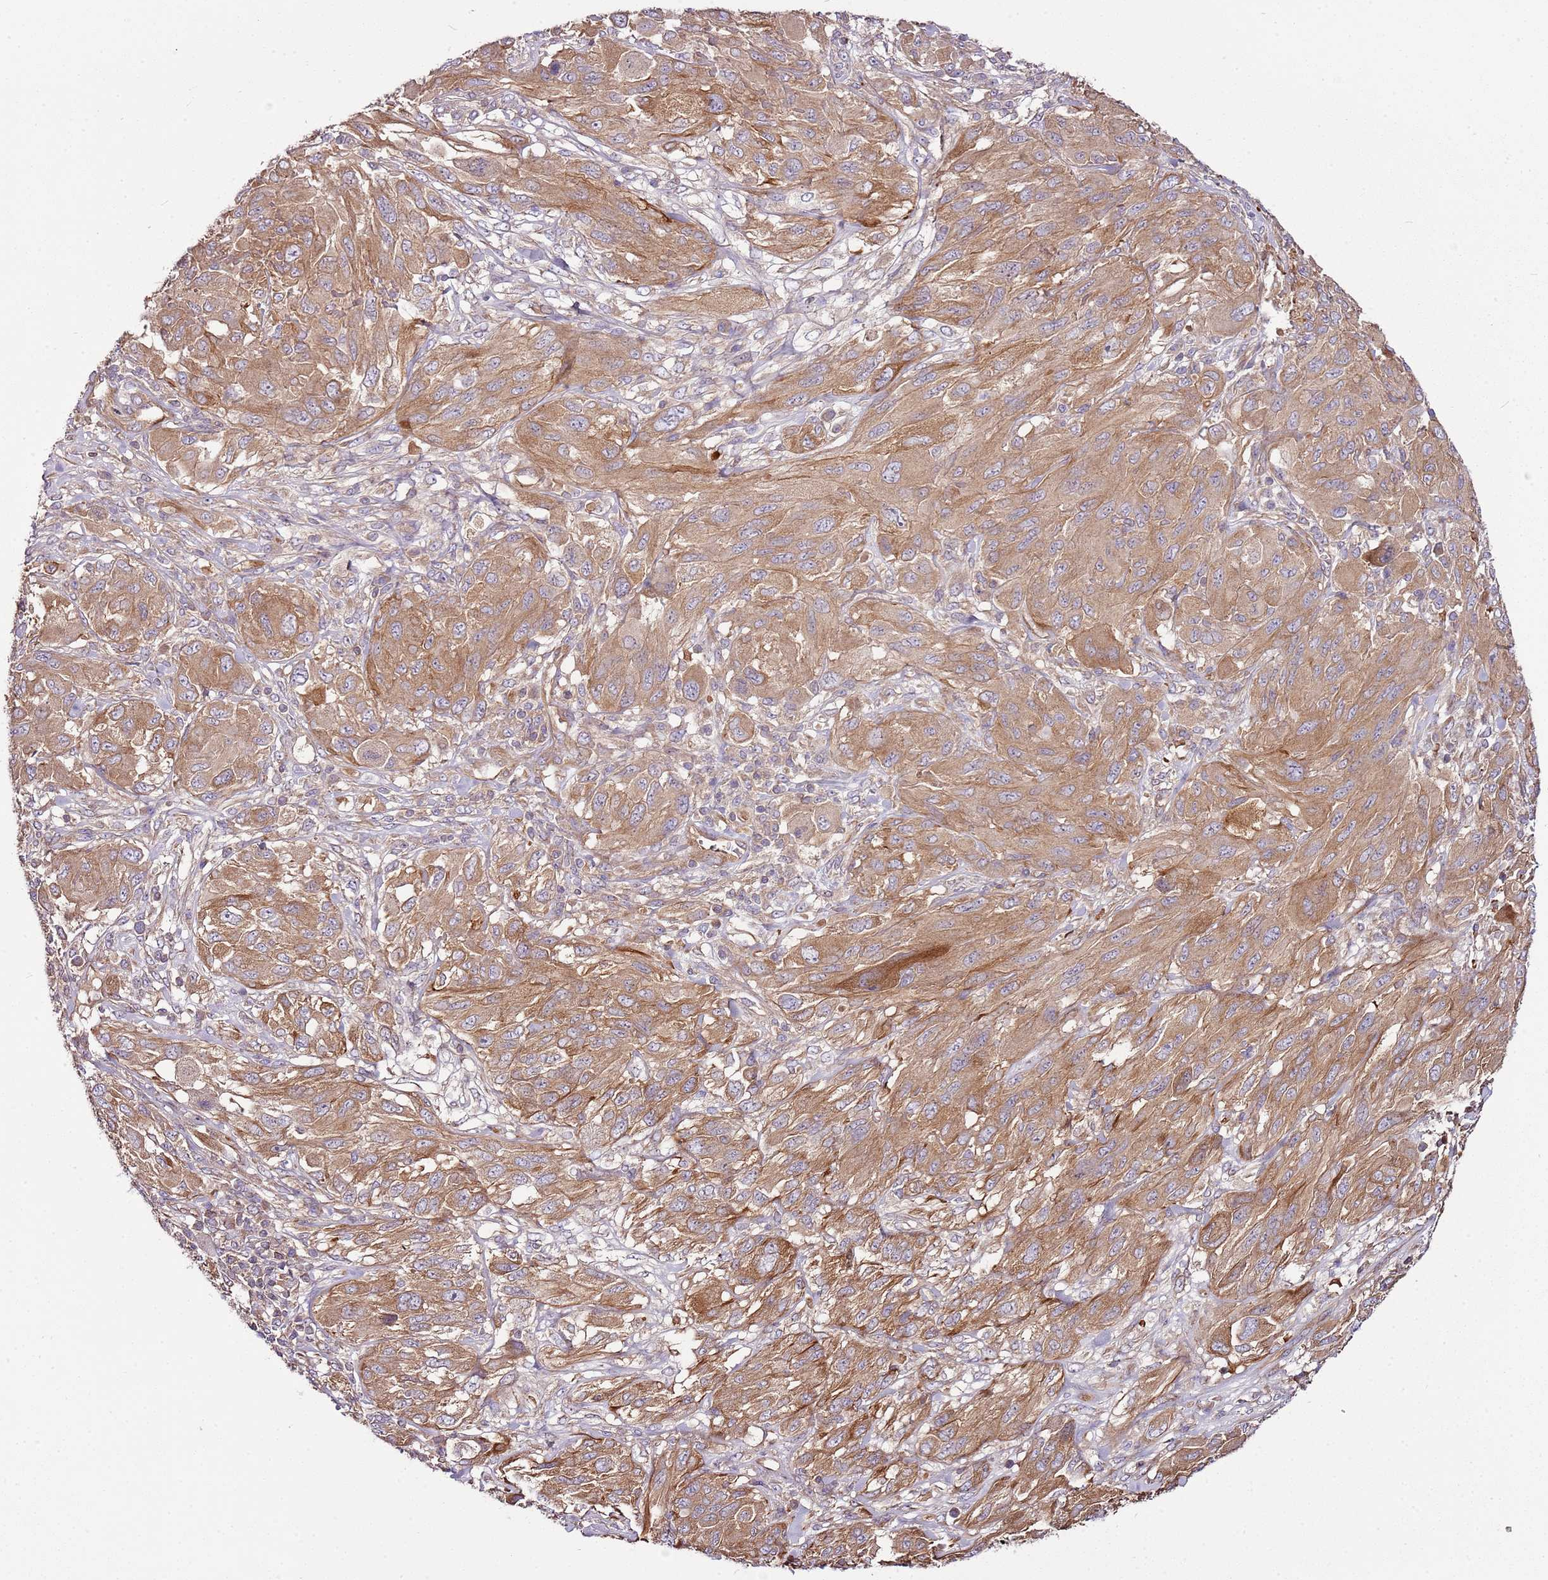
{"staining": {"intensity": "moderate", "quantity": ">75%", "location": "cytoplasmic/membranous"}, "tissue": "melanoma", "cell_type": "Tumor cells", "image_type": "cancer", "snomed": [{"axis": "morphology", "description": "Malignant melanoma, NOS"}, {"axis": "topography", "description": "Skin"}], "caption": "Immunohistochemical staining of human melanoma reveals medium levels of moderate cytoplasmic/membranous protein staining in approximately >75% of tumor cells. The protein is shown in brown color, while the nuclei are stained blue.", "gene": "GNL1", "patient": {"sex": "female", "age": 91}}